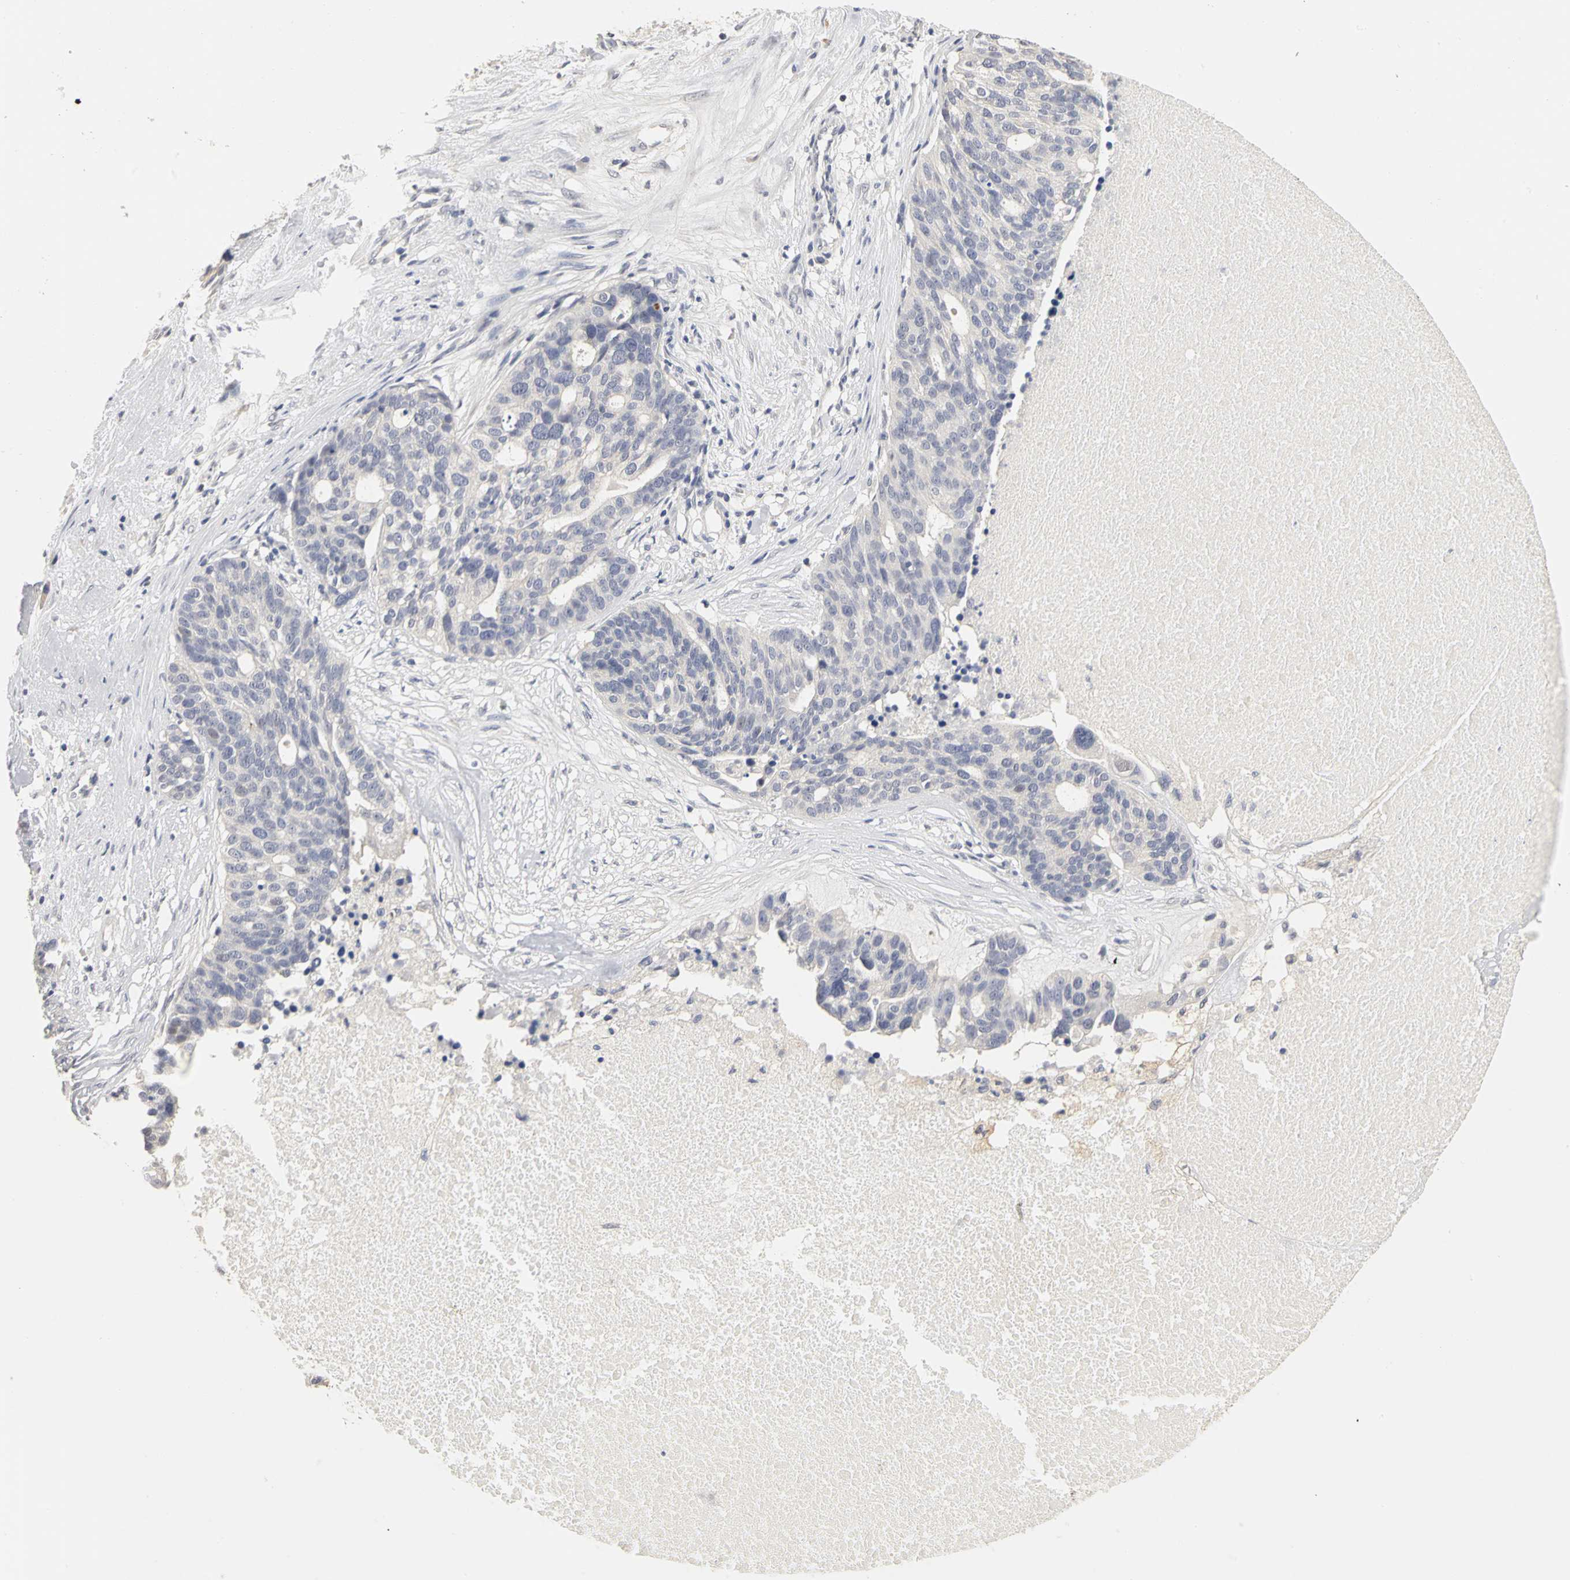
{"staining": {"intensity": "negative", "quantity": "none", "location": "none"}, "tissue": "ovarian cancer", "cell_type": "Tumor cells", "image_type": "cancer", "snomed": [{"axis": "morphology", "description": "Cystadenocarcinoma, serous, NOS"}, {"axis": "topography", "description": "Ovary"}], "caption": "Human ovarian cancer (serous cystadenocarcinoma) stained for a protein using immunohistochemistry reveals no expression in tumor cells.", "gene": "PGR", "patient": {"sex": "female", "age": 59}}